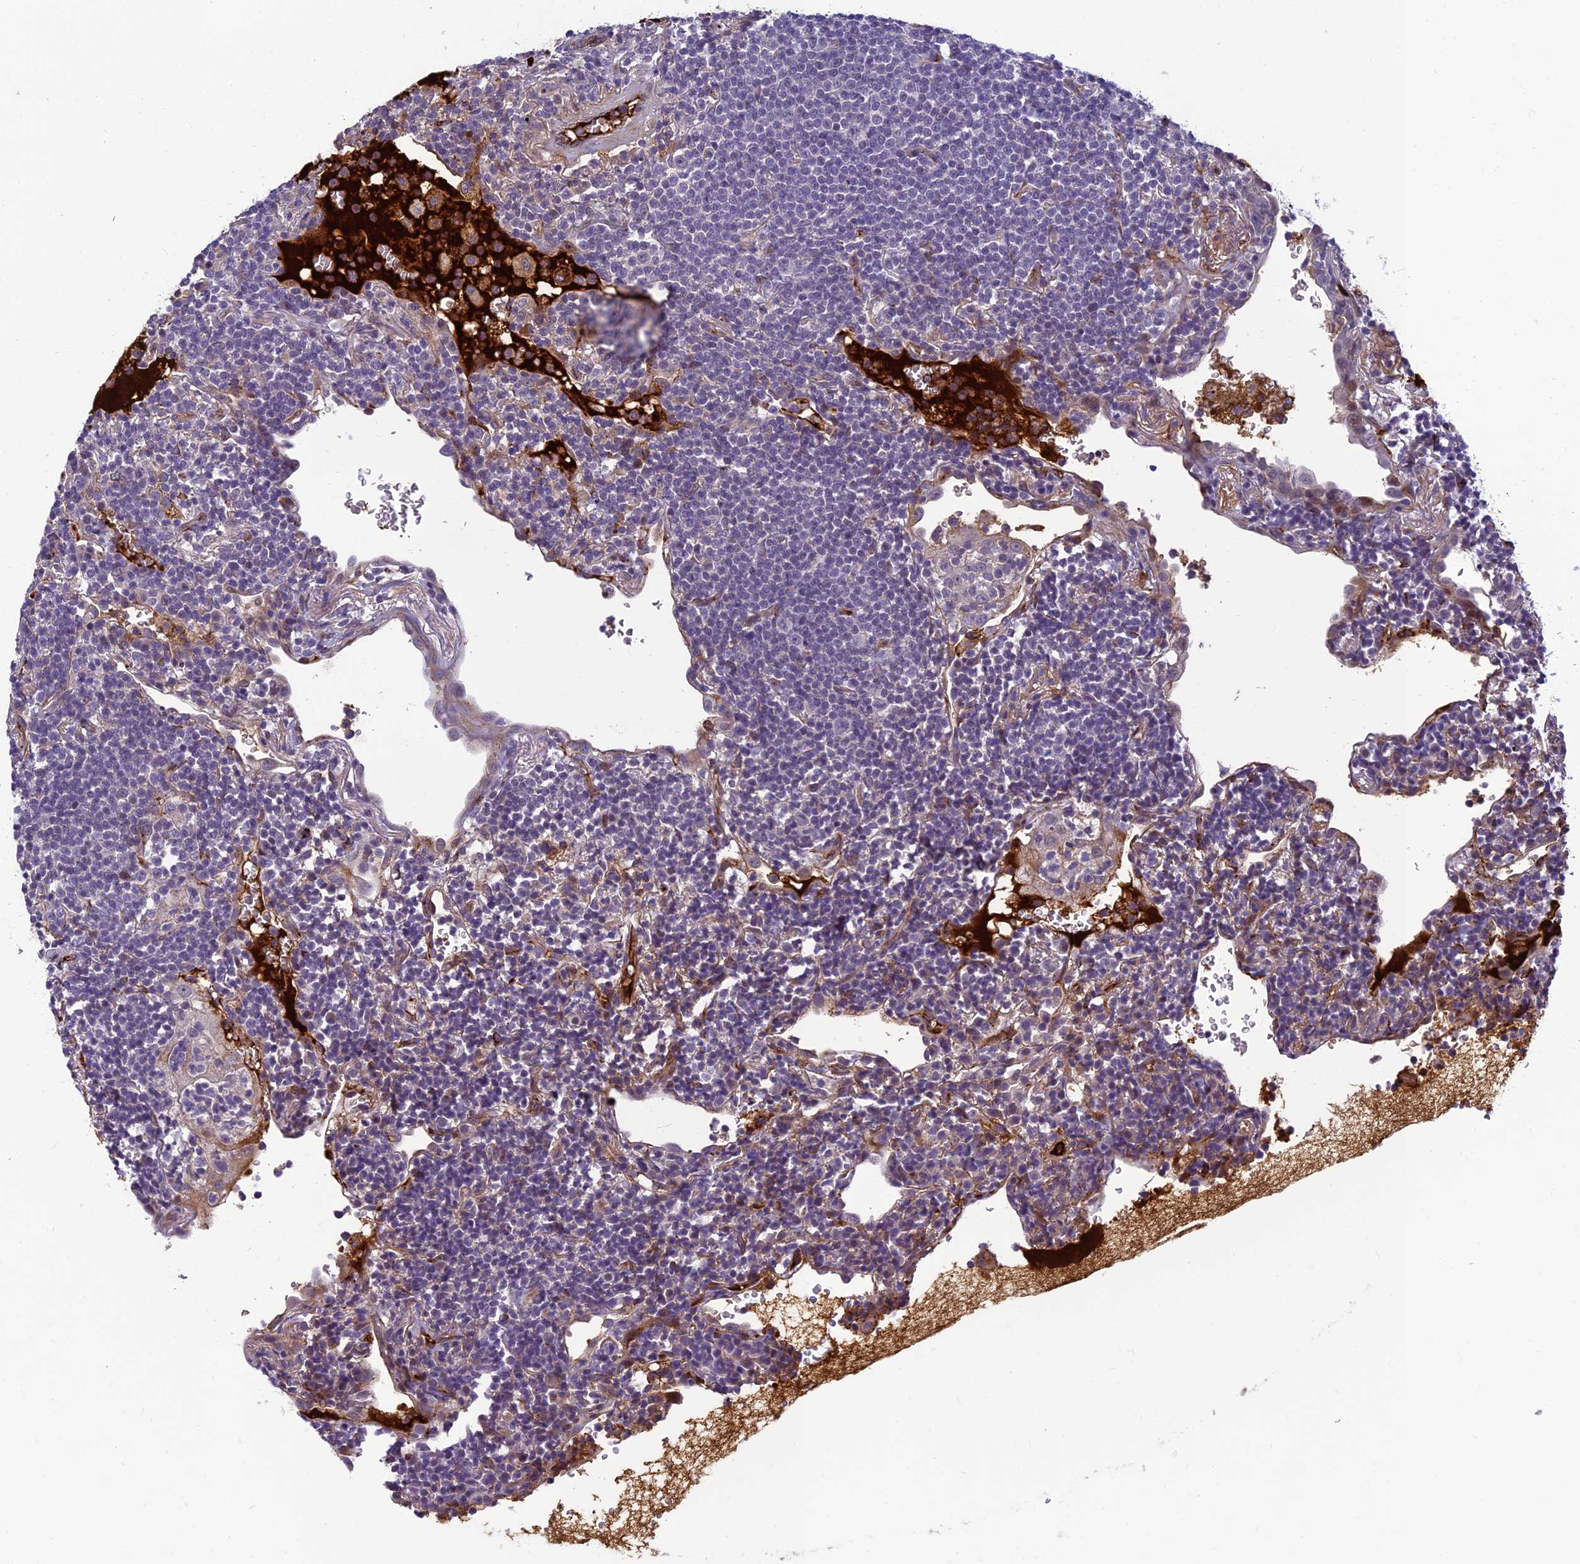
{"staining": {"intensity": "negative", "quantity": "none", "location": "none"}, "tissue": "lymphoma", "cell_type": "Tumor cells", "image_type": "cancer", "snomed": [{"axis": "morphology", "description": "Malignant lymphoma, non-Hodgkin's type, Low grade"}, {"axis": "topography", "description": "Lung"}], "caption": "IHC of human malignant lymphoma, non-Hodgkin's type (low-grade) reveals no positivity in tumor cells.", "gene": "CLEC11A", "patient": {"sex": "female", "age": 71}}